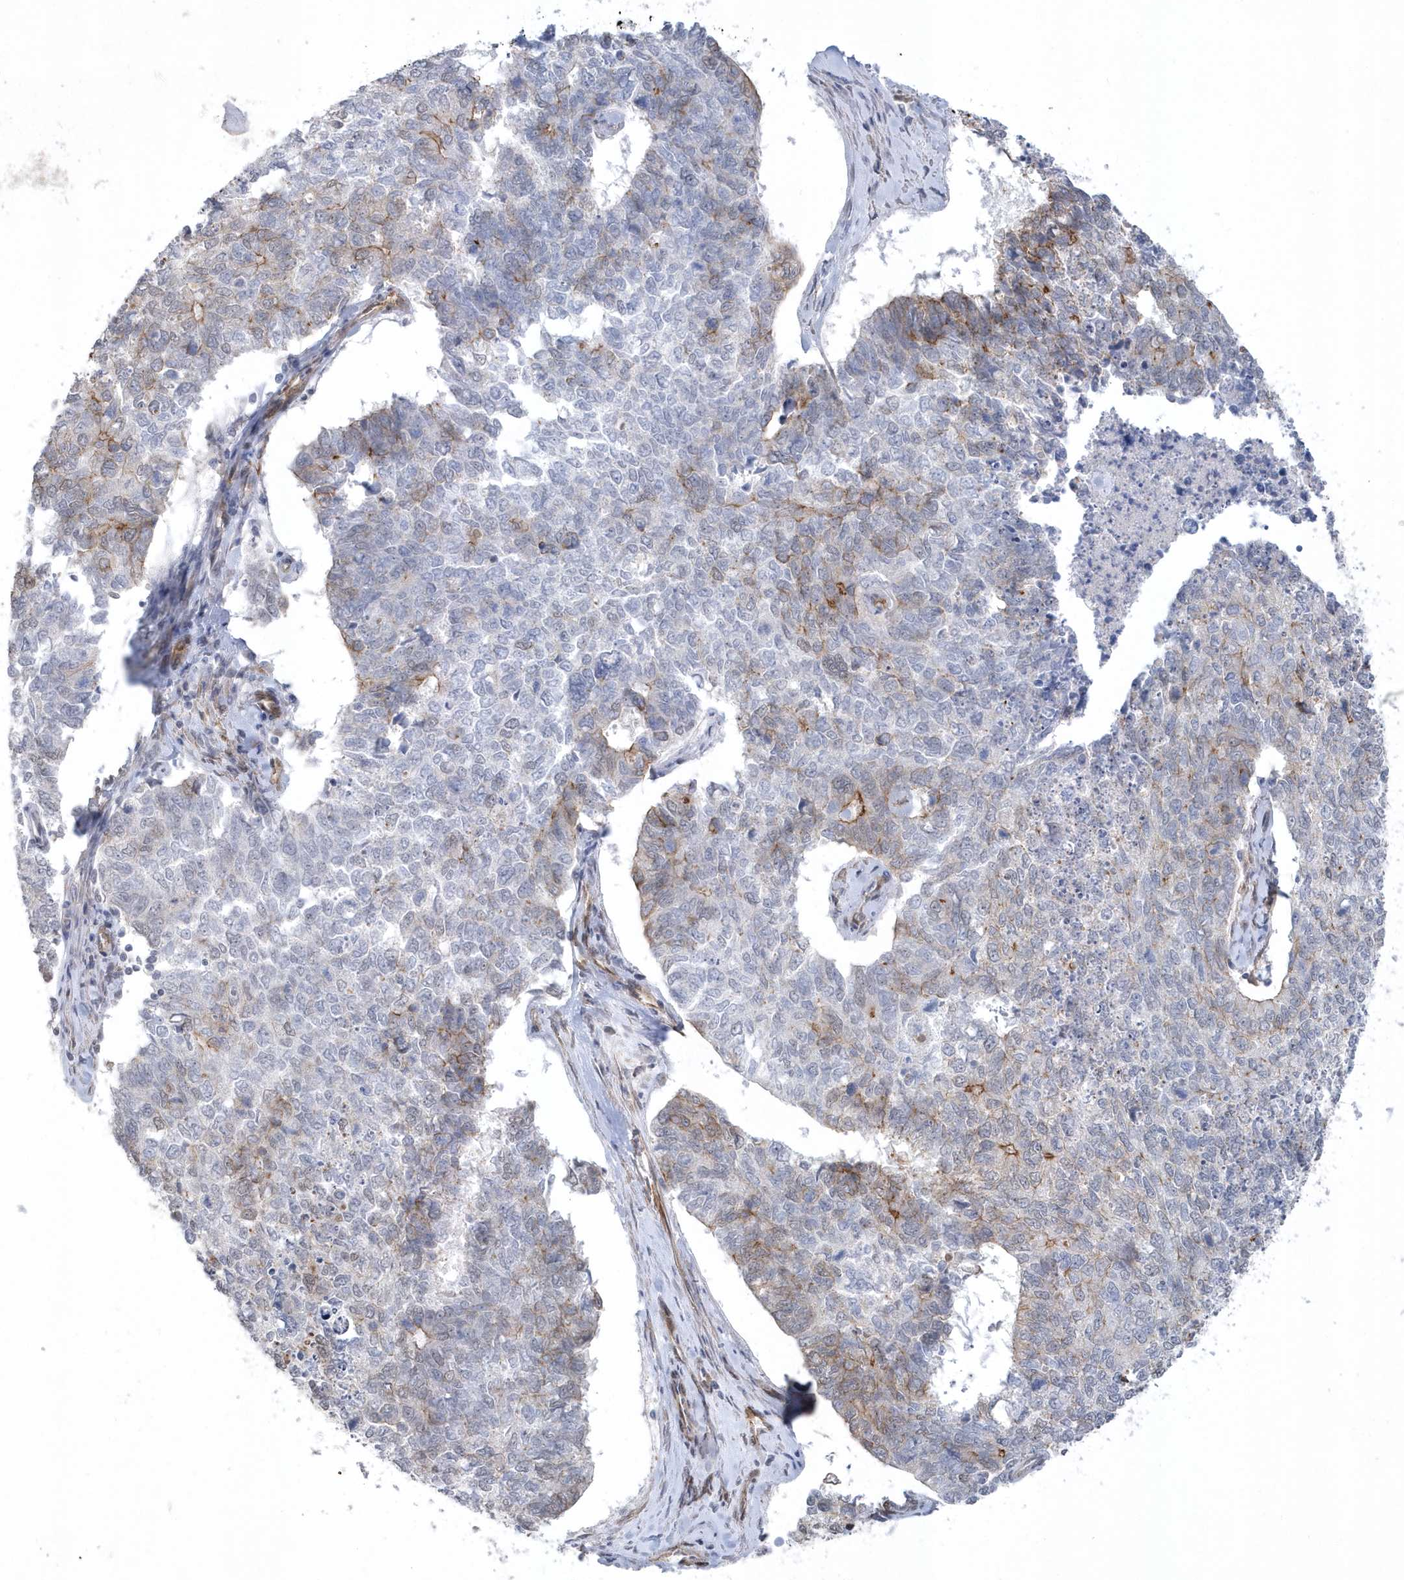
{"staining": {"intensity": "weak", "quantity": "<25%", "location": "cytoplasmic/membranous"}, "tissue": "cervical cancer", "cell_type": "Tumor cells", "image_type": "cancer", "snomed": [{"axis": "morphology", "description": "Squamous cell carcinoma, NOS"}, {"axis": "topography", "description": "Cervix"}], "caption": "A high-resolution image shows immunohistochemistry staining of cervical cancer, which shows no significant positivity in tumor cells.", "gene": "RAI14", "patient": {"sex": "female", "age": 63}}